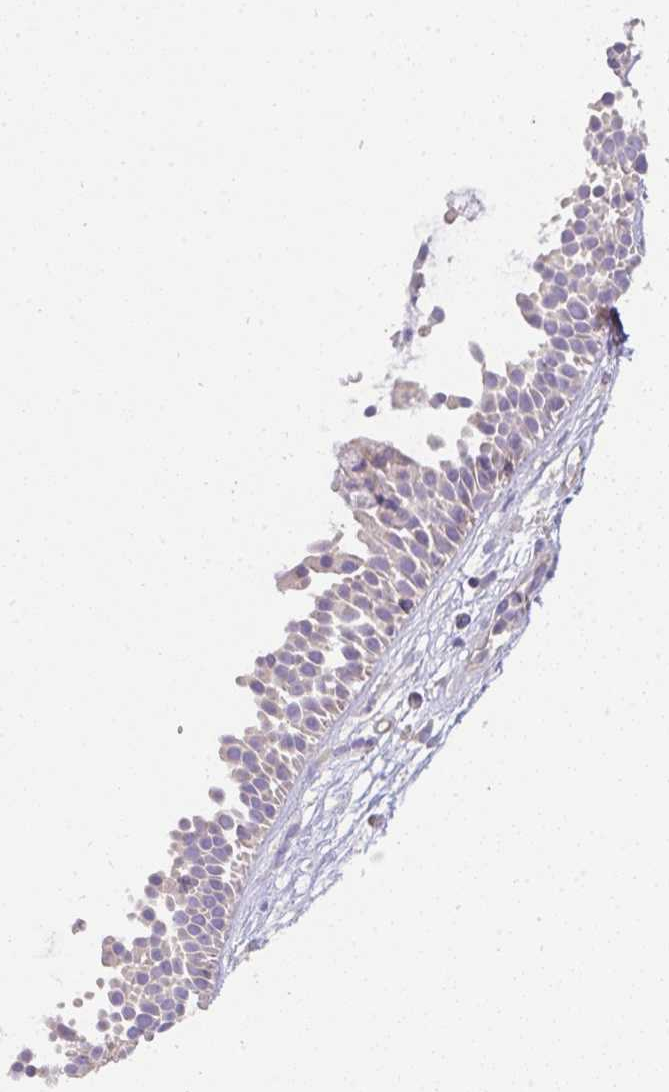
{"staining": {"intensity": "negative", "quantity": "none", "location": "none"}, "tissue": "nasopharynx", "cell_type": "Respiratory epithelial cells", "image_type": "normal", "snomed": [{"axis": "morphology", "description": "Normal tissue, NOS"}, {"axis": "topography", "description": "Nasopharynx"}], "caption": "A high-resolution image shows immunohistochemistry staining of unremarkable nasopharynx, which displays no significant expression in respiratory epithelial cells. The staining was performed using DAB (3,3'-diaminobenzidine) to visualize the protein expression in brown, while the nuclei were stained in blue with hematoxylin (Magnification: 20x).", "gene": "FILIP1", "patient": {"sex": "male", "age": 56}}